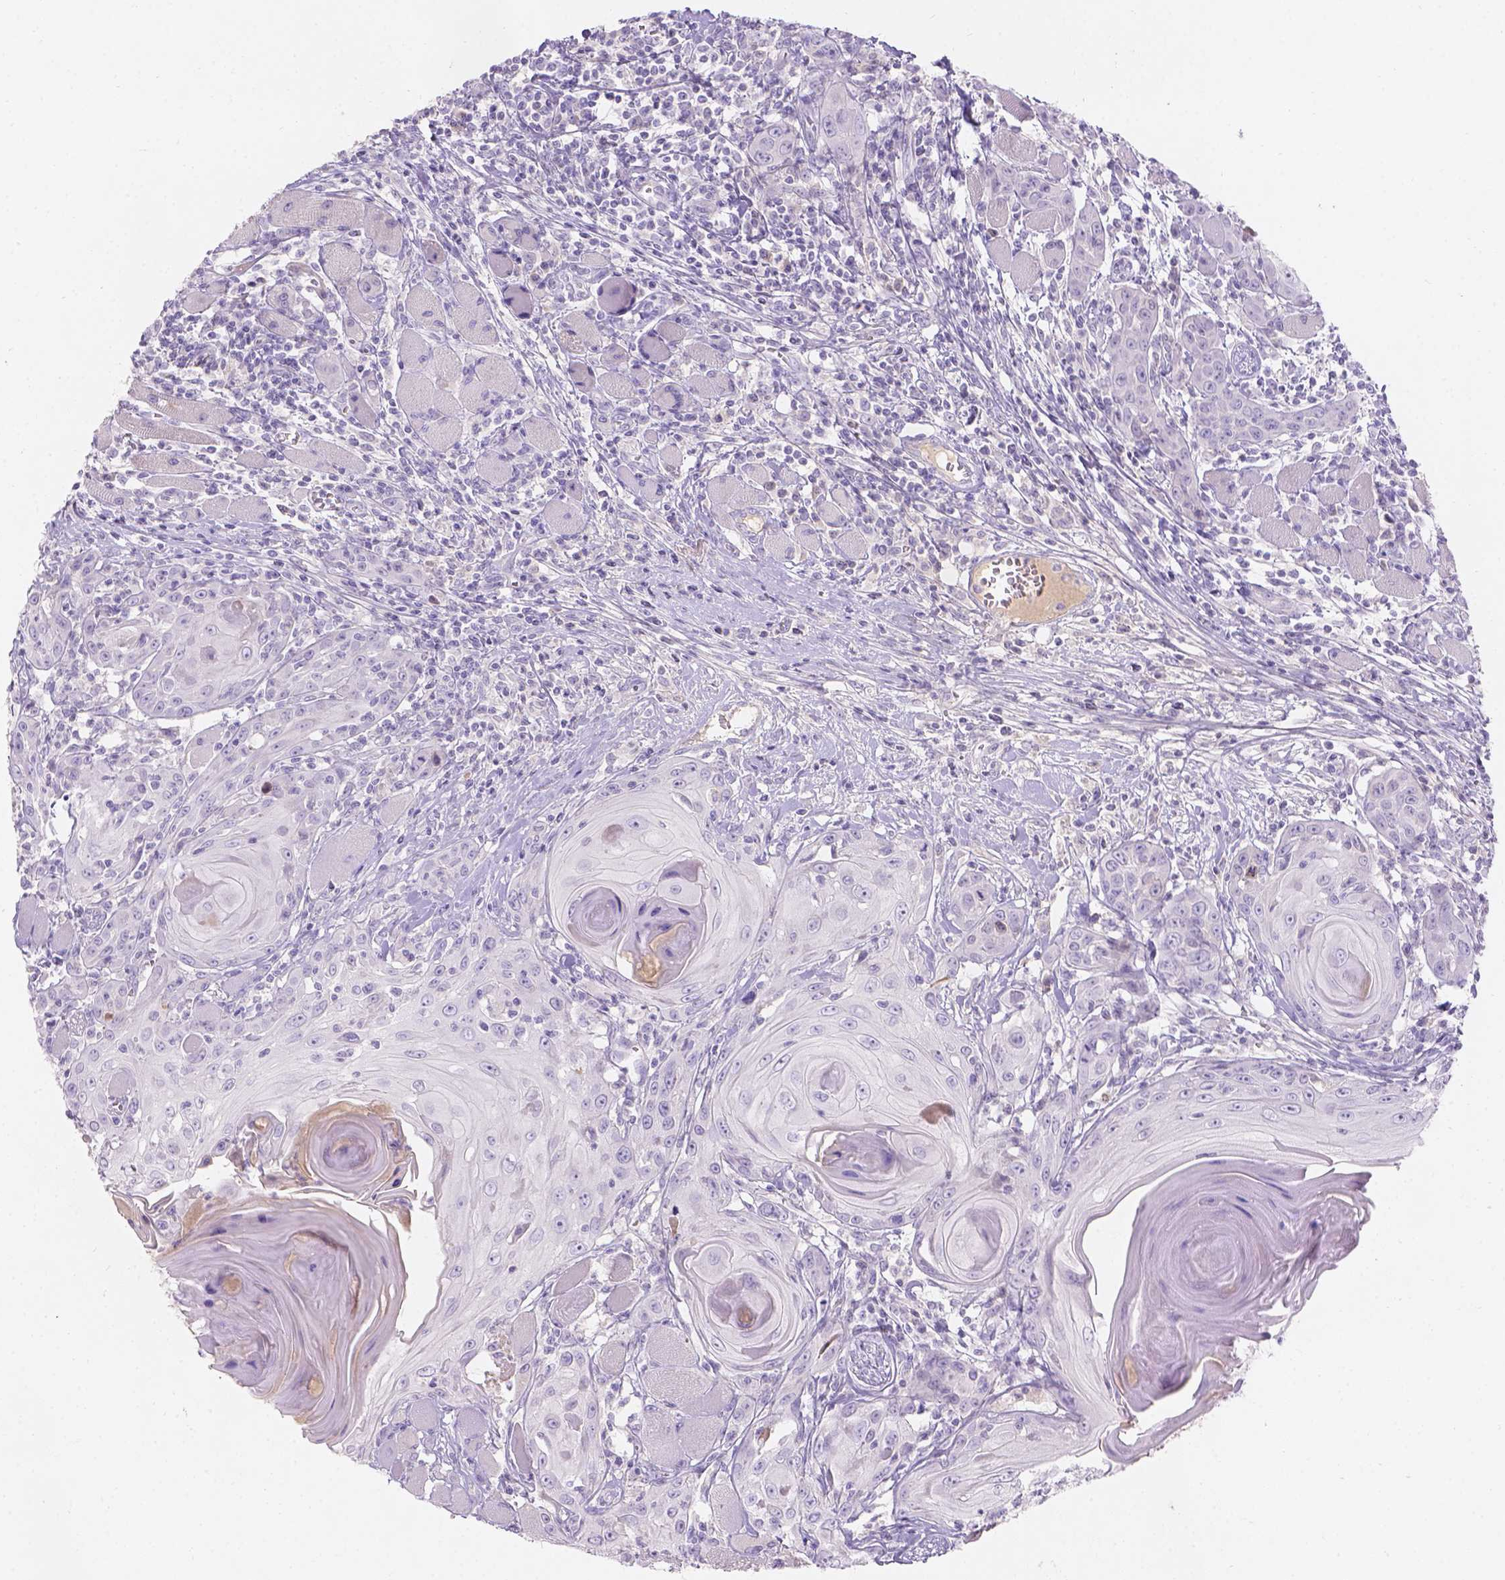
{"staining": {"intensity": "negative", "quantity": "none", "location": "none"}, "tissue": "head and neck cancer", "cell_type": "Tumor cells", "image_type": "cancer", "snomed": [{"axis": "morphology", "description": "Squamous cell carcinoma, NOS"}, {"axis": "topography", "description": "Head-Neck"}], "caption": "Head and neck cancer stained for a protein using IHC shows no staining tumor cells.", "gene": "GAL3ST2", "patient": {"sex": "female", "age": 80}}